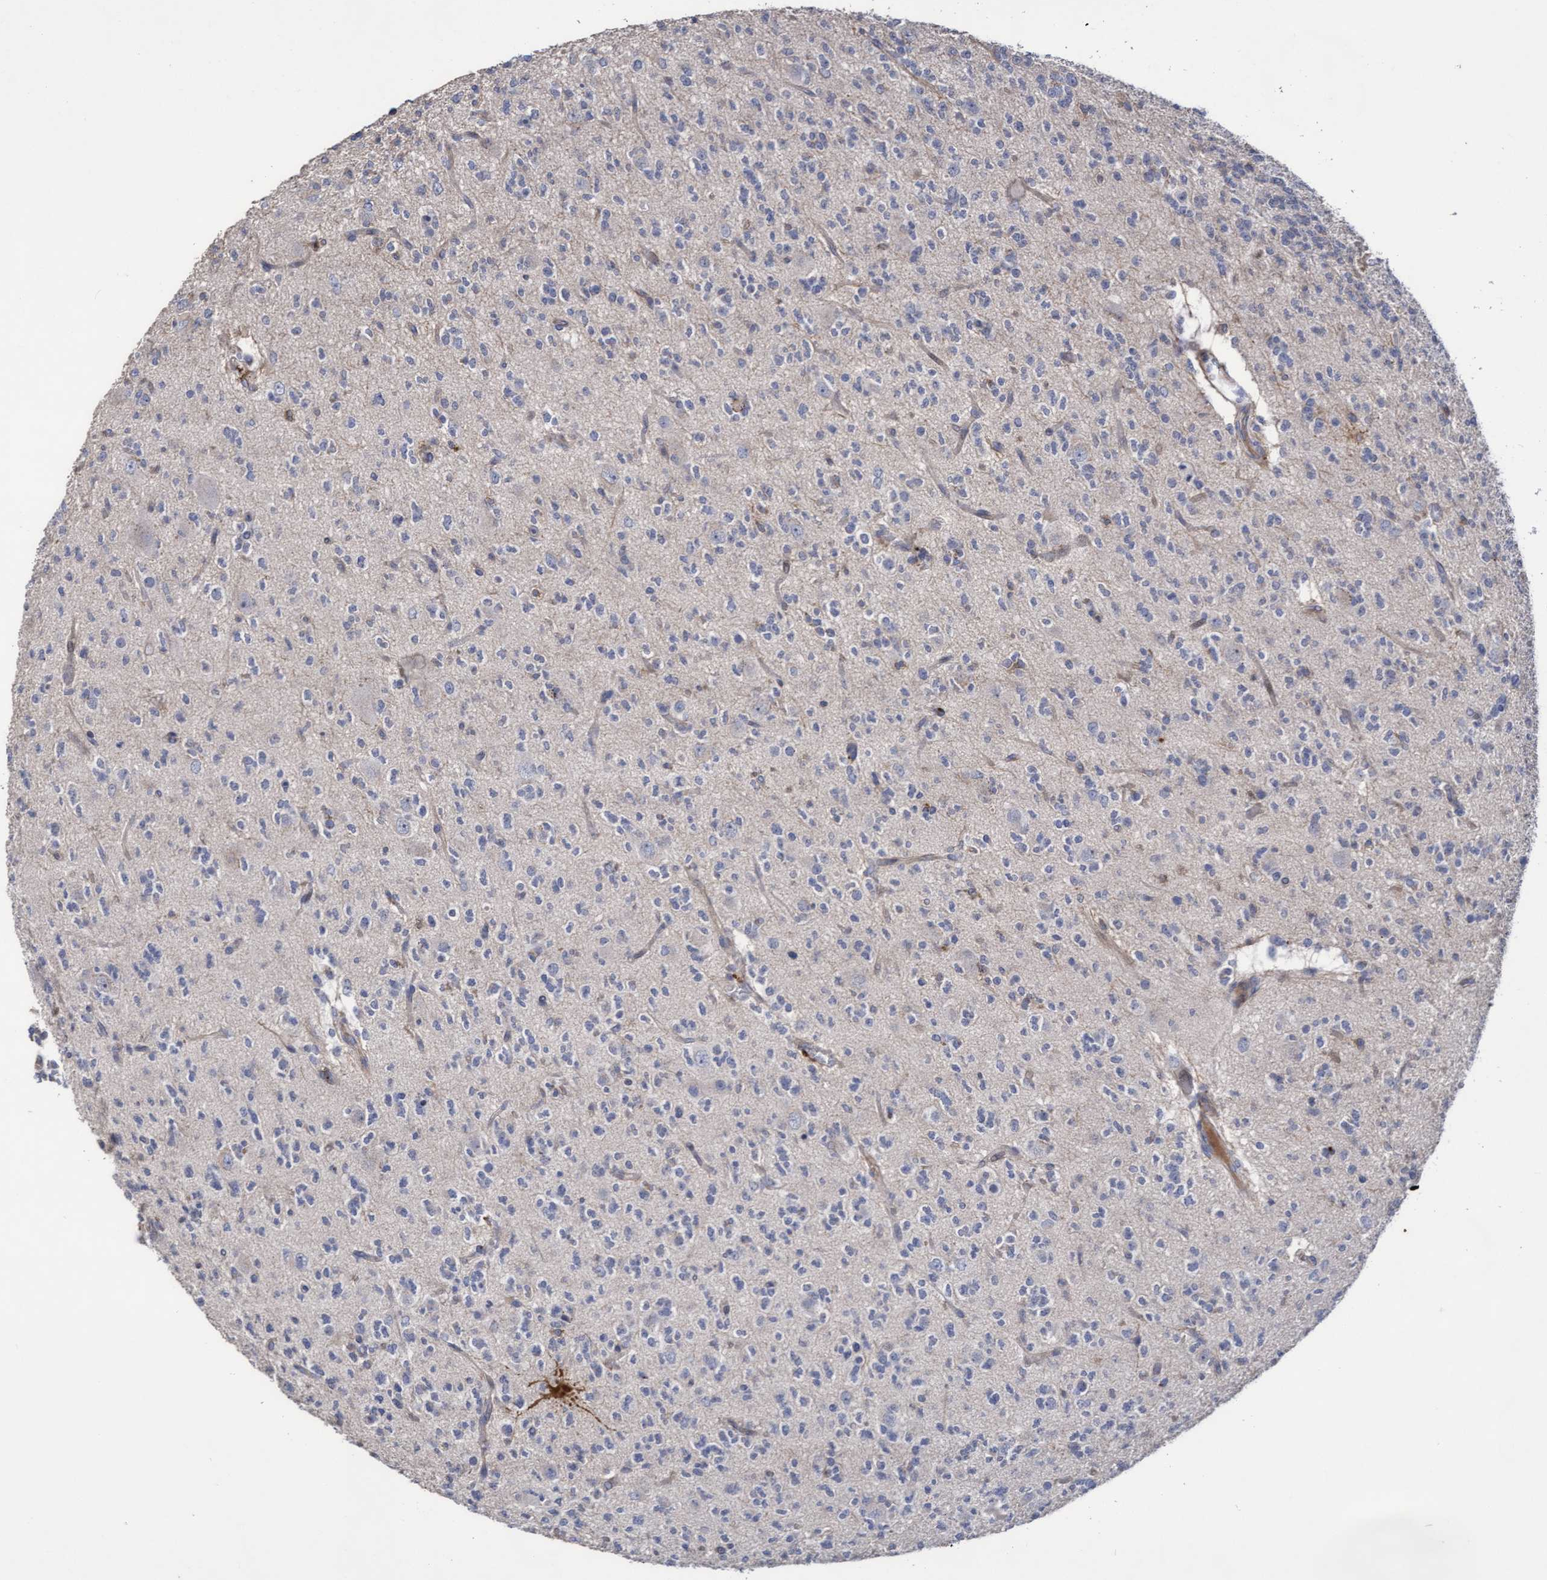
{"staining": {"intensity": "negative", "quantity": "none", "location": "none"}, "tissue": "glioma", "cell_type": "Tumor cells", "image_type": "cancer", "snomed": [{"axis": "morphology", "description": "Glioma, malignant, Low grade"}, {"axis": "topography", "description": "Brain"}], "caption": "DAB immunohistochemical staining of malignant low-grade glioma demonstrates no significant staining in tumor cells.", "gene": "KRT24", "patient": {"sex": "male", "age": 38}}